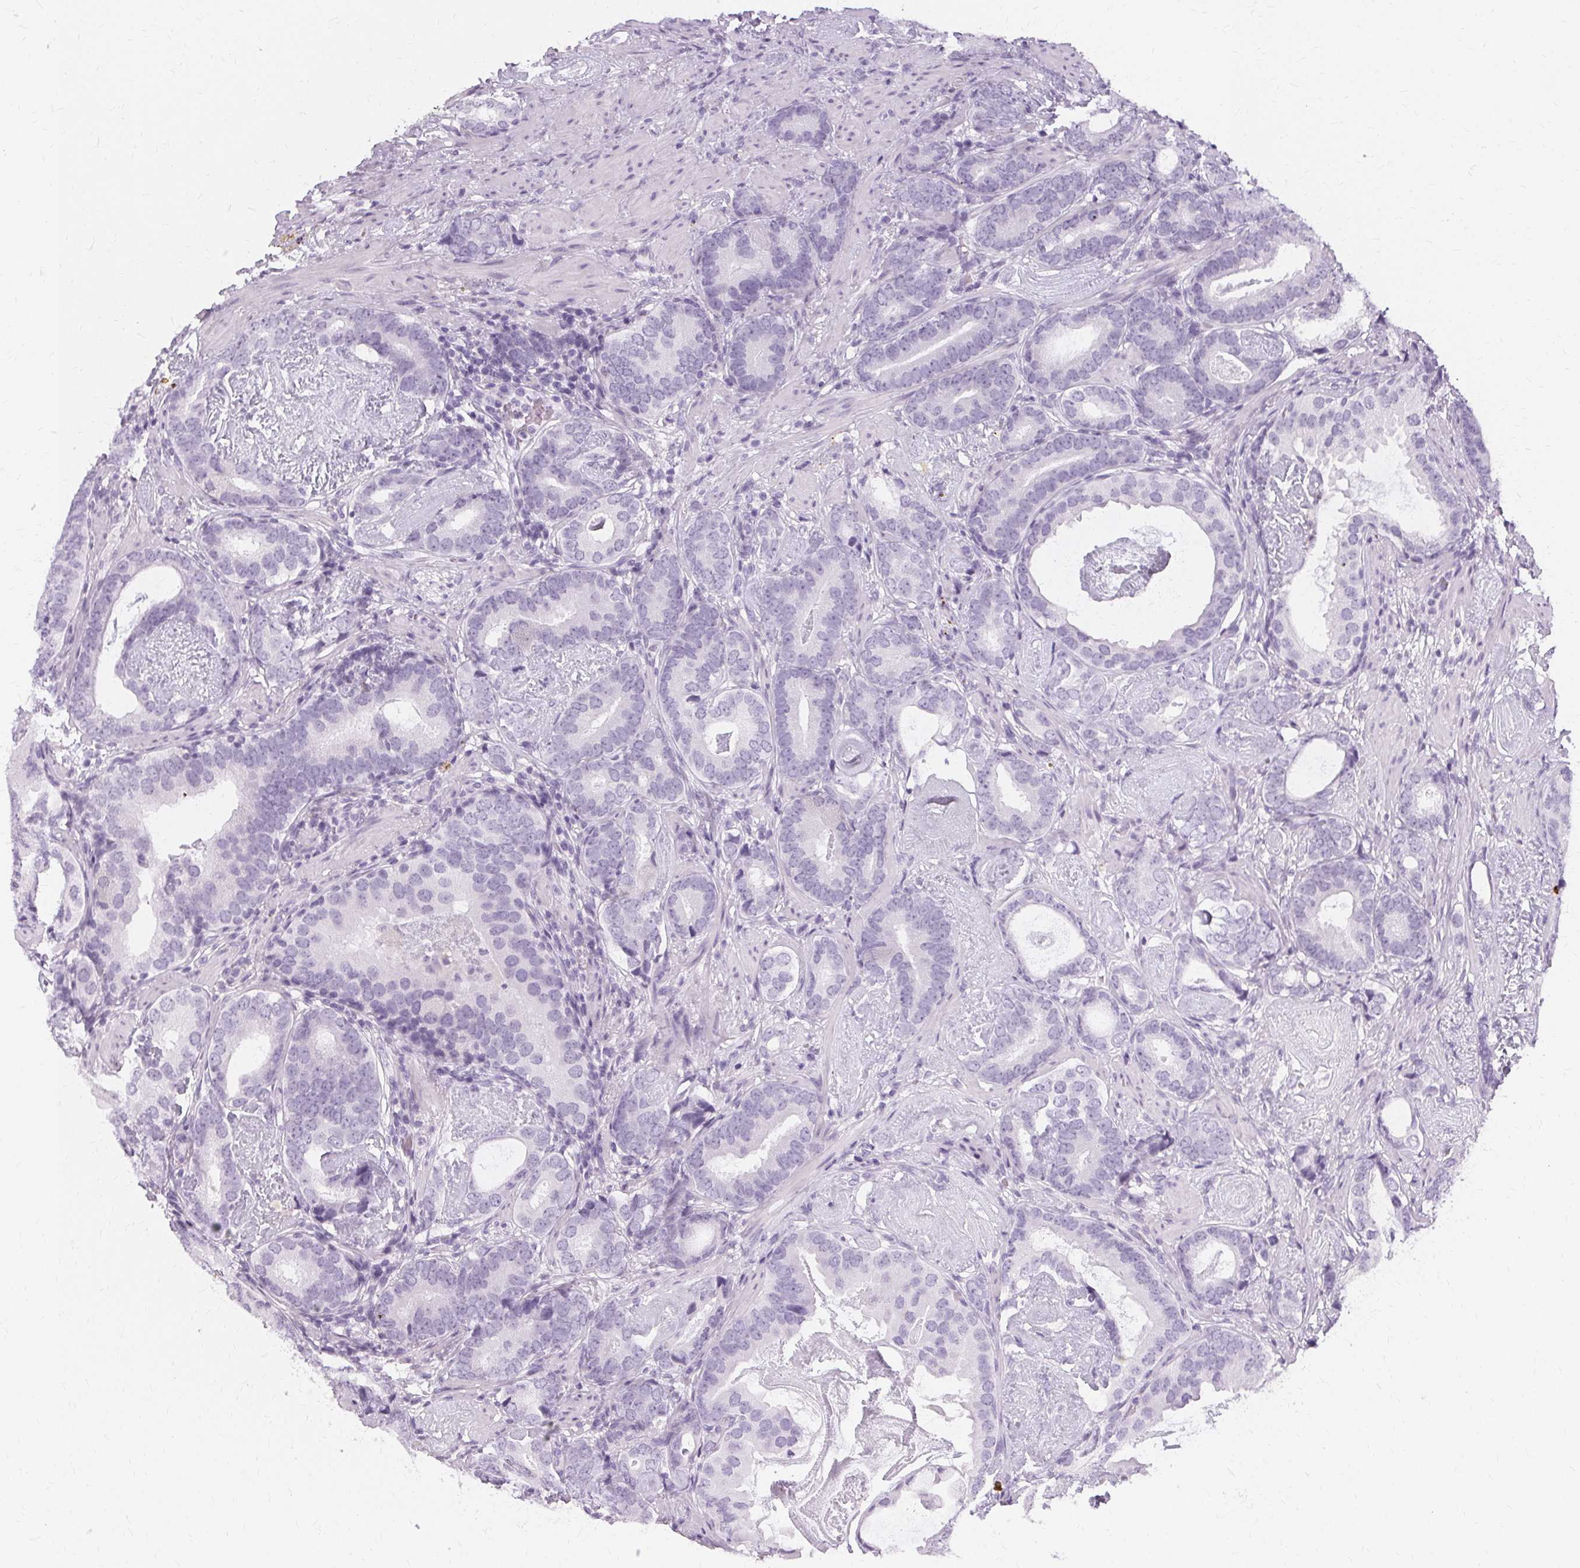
{"staining": {"intensity": "negative", "quantity": "none", "location": "none"}, "tissue": "prostate cancer", "cell_type": "Tumor cells", "image_type": "cancer", "snomed": [{"axis": "morphology", "description": "Adenocarcinoma, Low grade"}, {"axis": "topography", "description": "Prostate and seminal vesicle, NOS"}], "caption": "An IHC micrograph of prostate cancer (low-grade adenocarcinoma) is shown. There is no staining in tumor cells of prostate cancer (low-grade adenocarcinoma). The staining was performed using DAB to visualize the protein expression in brown, while the nuclei were stained in blue with hematoxylin (Magnification: 20x).", "gene": "KRT6C", "patient": {"sex": "male", "age": 71}}